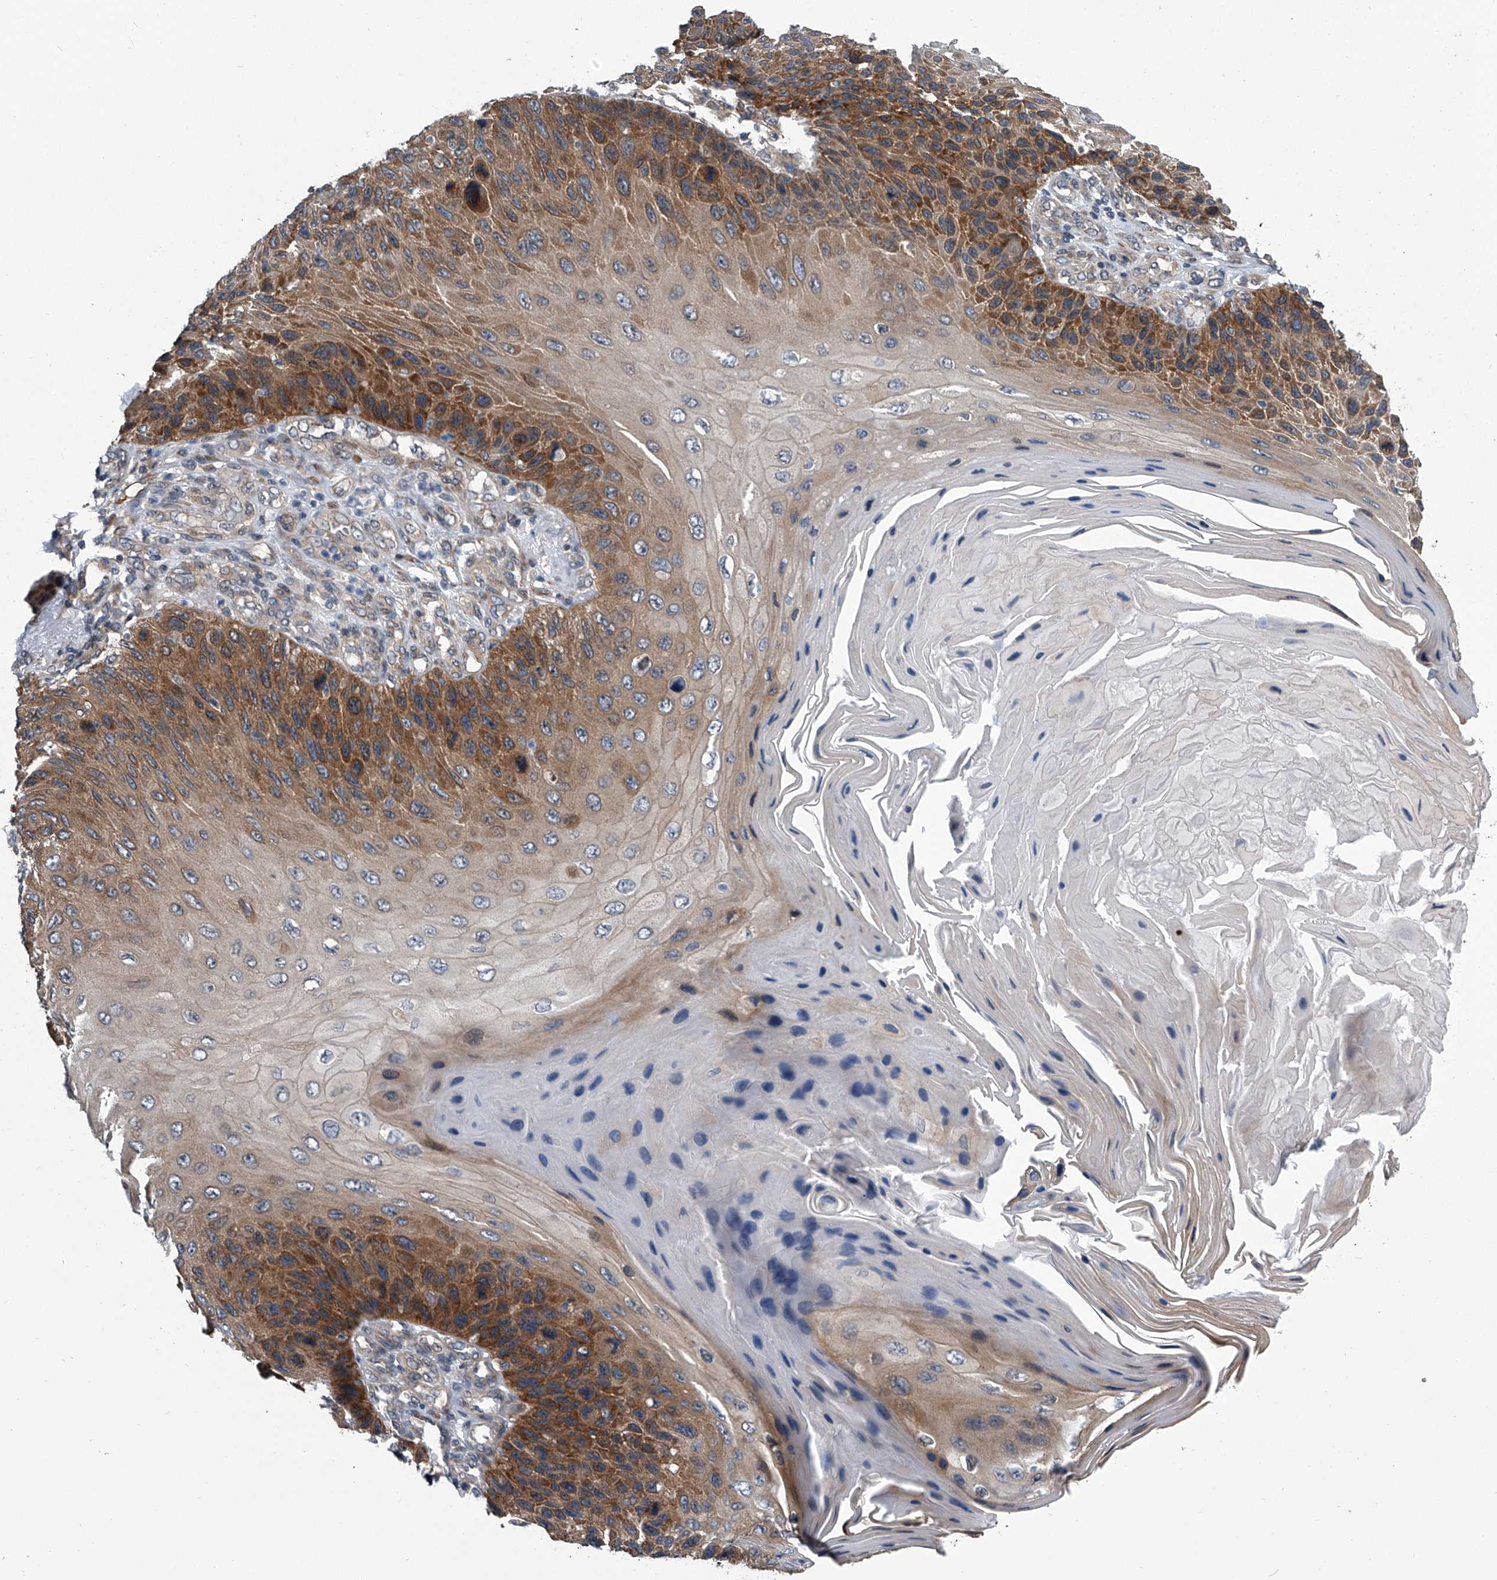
{"staining": {"intensity": "strong", "quantity": "25%-75%", "location": "cytoplasmic/membranous"}, "tissue": "skin cancer", "cell_type": "Tumor cells", "image_type": "cancer", "snomed": [{"axis": "morphology", "description": "Squamous cell carcinoma, NOS"}, {"axis": "topography", "description": "Skin"}], "caption": "A high-resolution histopathology image shows immunohistochemistry (IHC) staining of skin cancer (squamous cell carcinoma), which demonstrates strong cytoplasmic/membranous staining in approximately 25%-75% of tumor cells. (DAB IHC, brown staining for protein, blue staining for nuclei).", "gene": "PPP2R5D", "patient": {"sex": "female", "age": 88}}